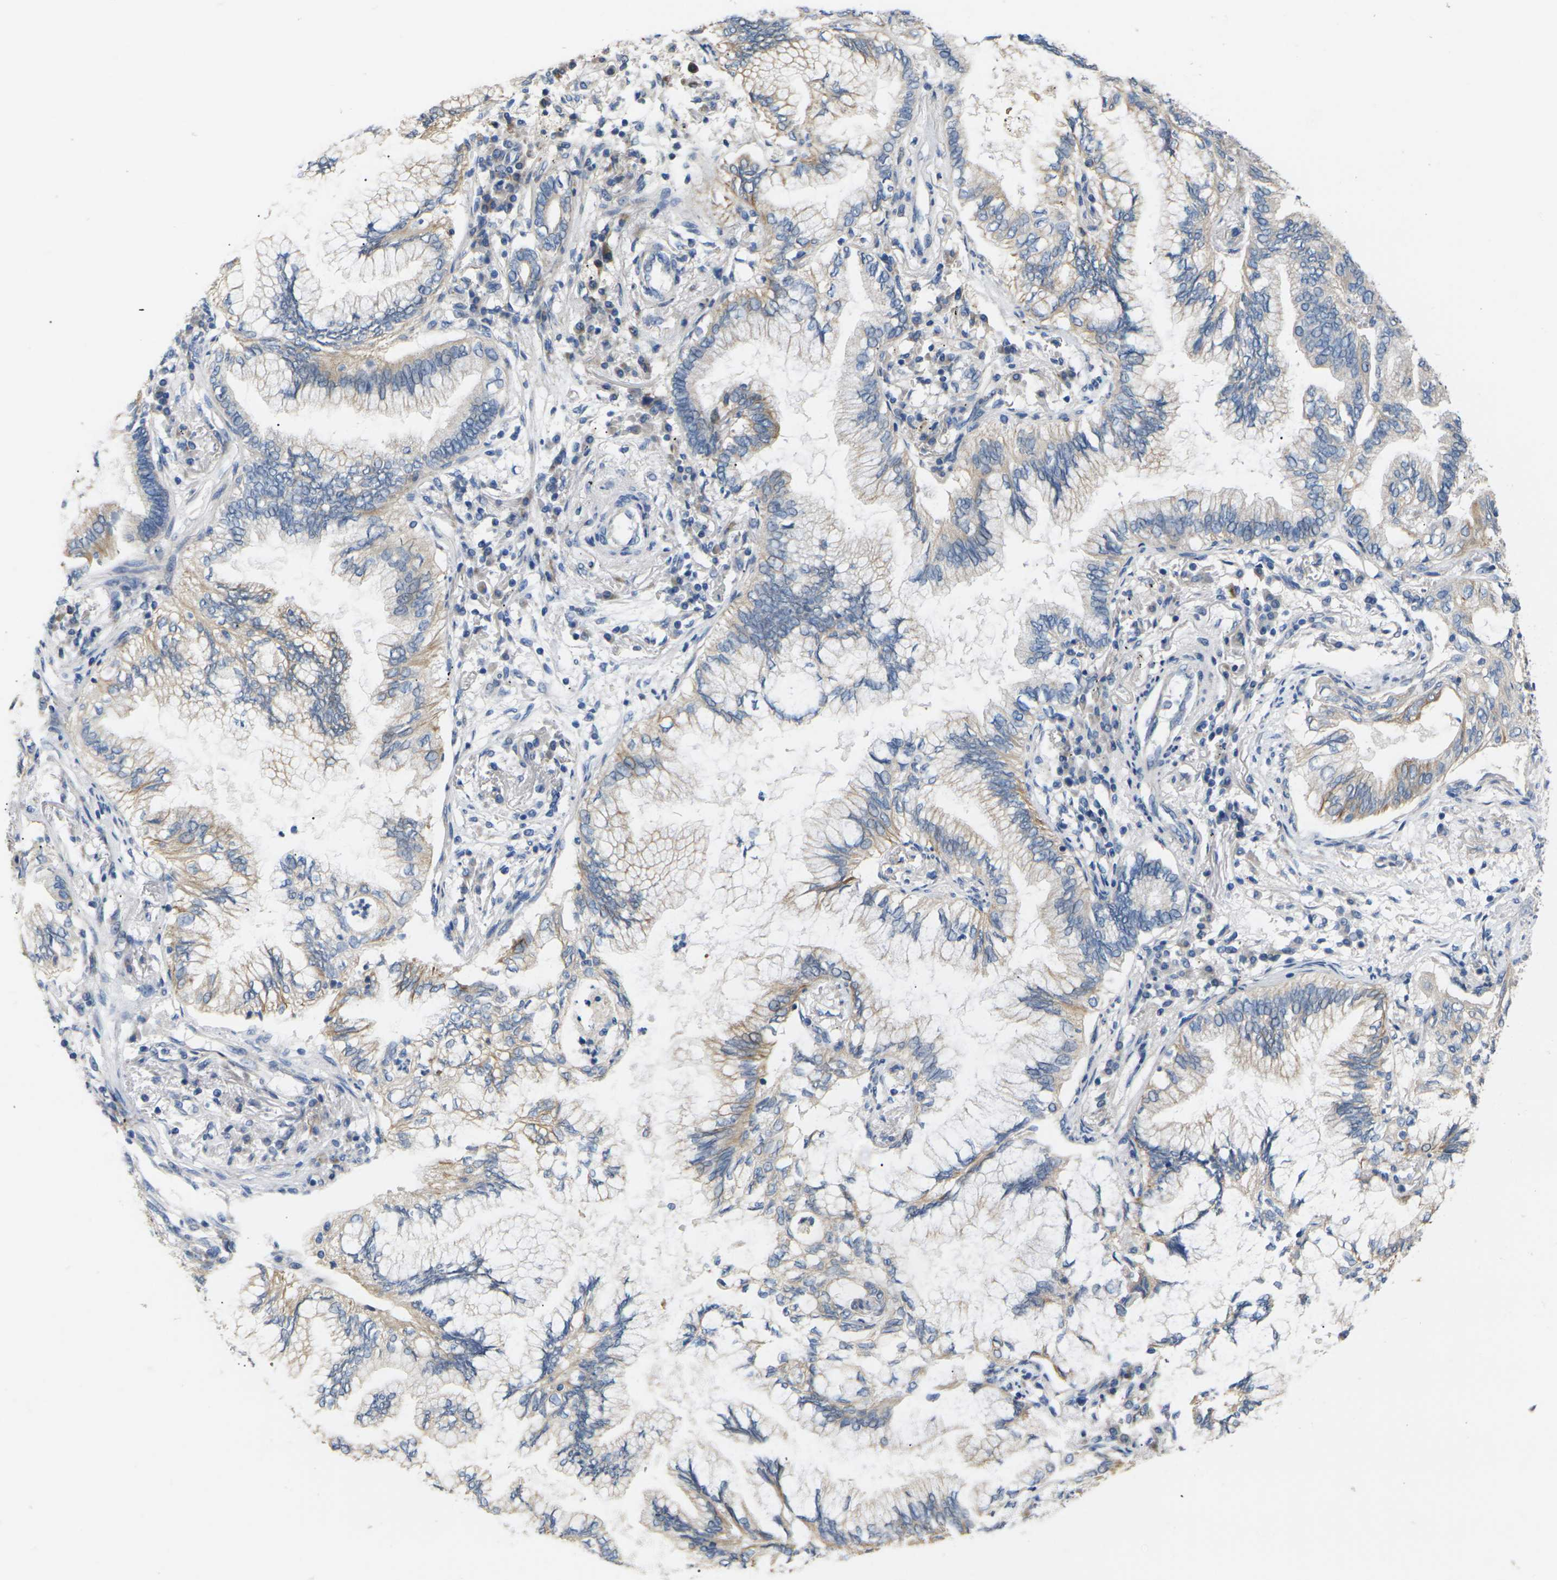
{"staining": {"intensity": "weak", "quantity": "25%-75%", "location": "cytoplasmic/membranous"}, "tissue": "lung cancer", "cell_type": "Tumor cells", "image_type": "cancer", "snomed": [{"axis": "morphology", "description": "Normal tissue, NOS"}, {"axis": "morphology", "description": "Adenocarcinoma, NOS"}, {"axis": "topography", "description": "Bronchus"}, {"axis": "topography", "description": "Lung"}], "caption": "Immunohistochemical staining of lung cancer demonstrates weak cytoplasmic/membranous protein staining in about 25%-75% of tumor cells.", "gene": "KLHDC8B", "patient": {"sex": "female", "age": 70}}